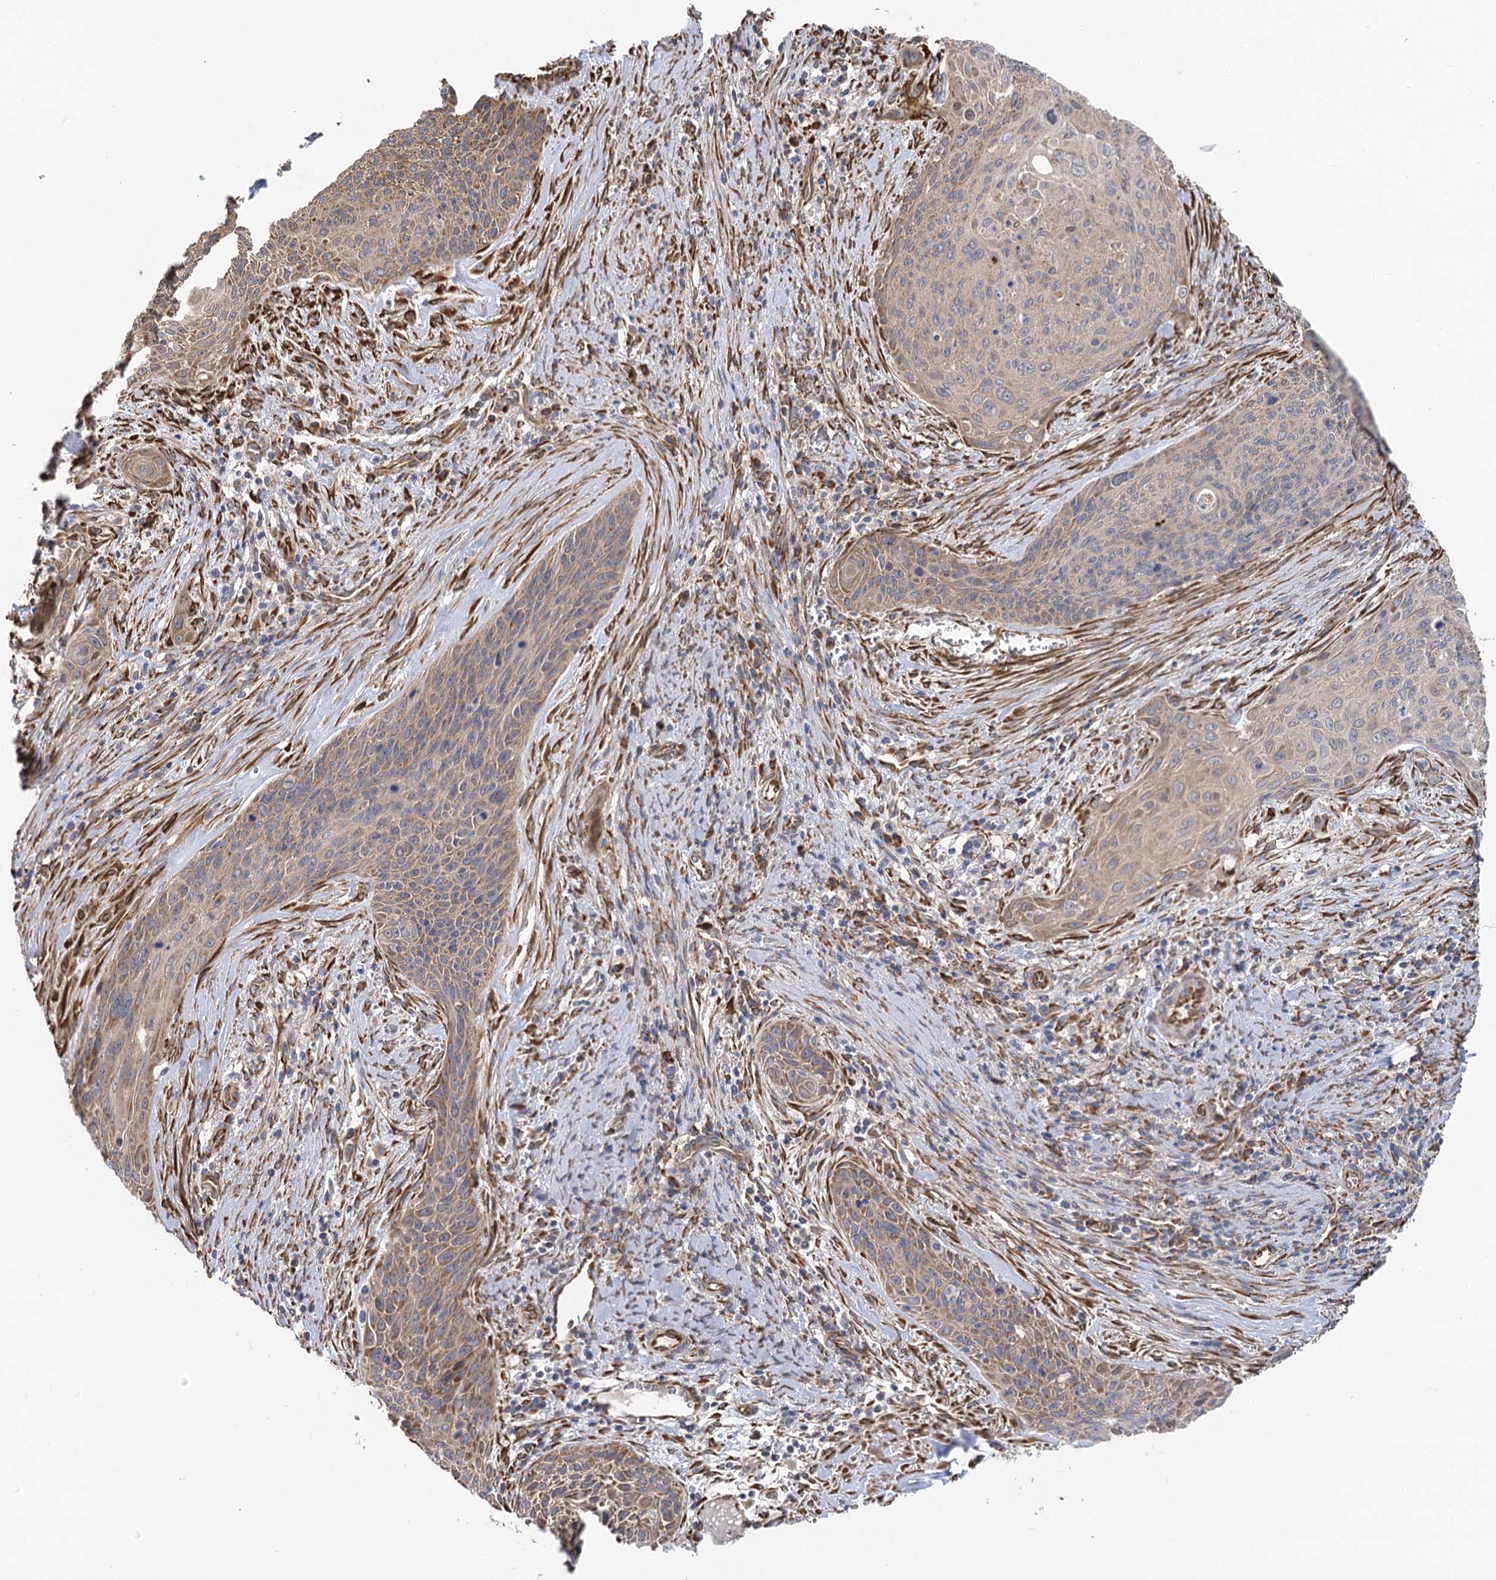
{"staining": {"intensity": "moderate", "quantity": "25%-75%", "location": "cytoplasmic/membranous"}, "tissue": "cervical cancer", "cell_type": "Tumor cells", "image_type": "cancer", "snomed": [{"axis": "morphology", "description": "Squamous cell carcinoma, NOS"}, {"axis": "topography", "description": "Cervix"}], "caption": "Immunohistochemical staining of cervical cancer (squamous cell carcinoma) reveals medium levels of moderate cytoplasmic/membranous staining in about 25%-75% of tumor cells.", "gene": "IL11RA", "patient": {"sex": "female", "age": 55}}